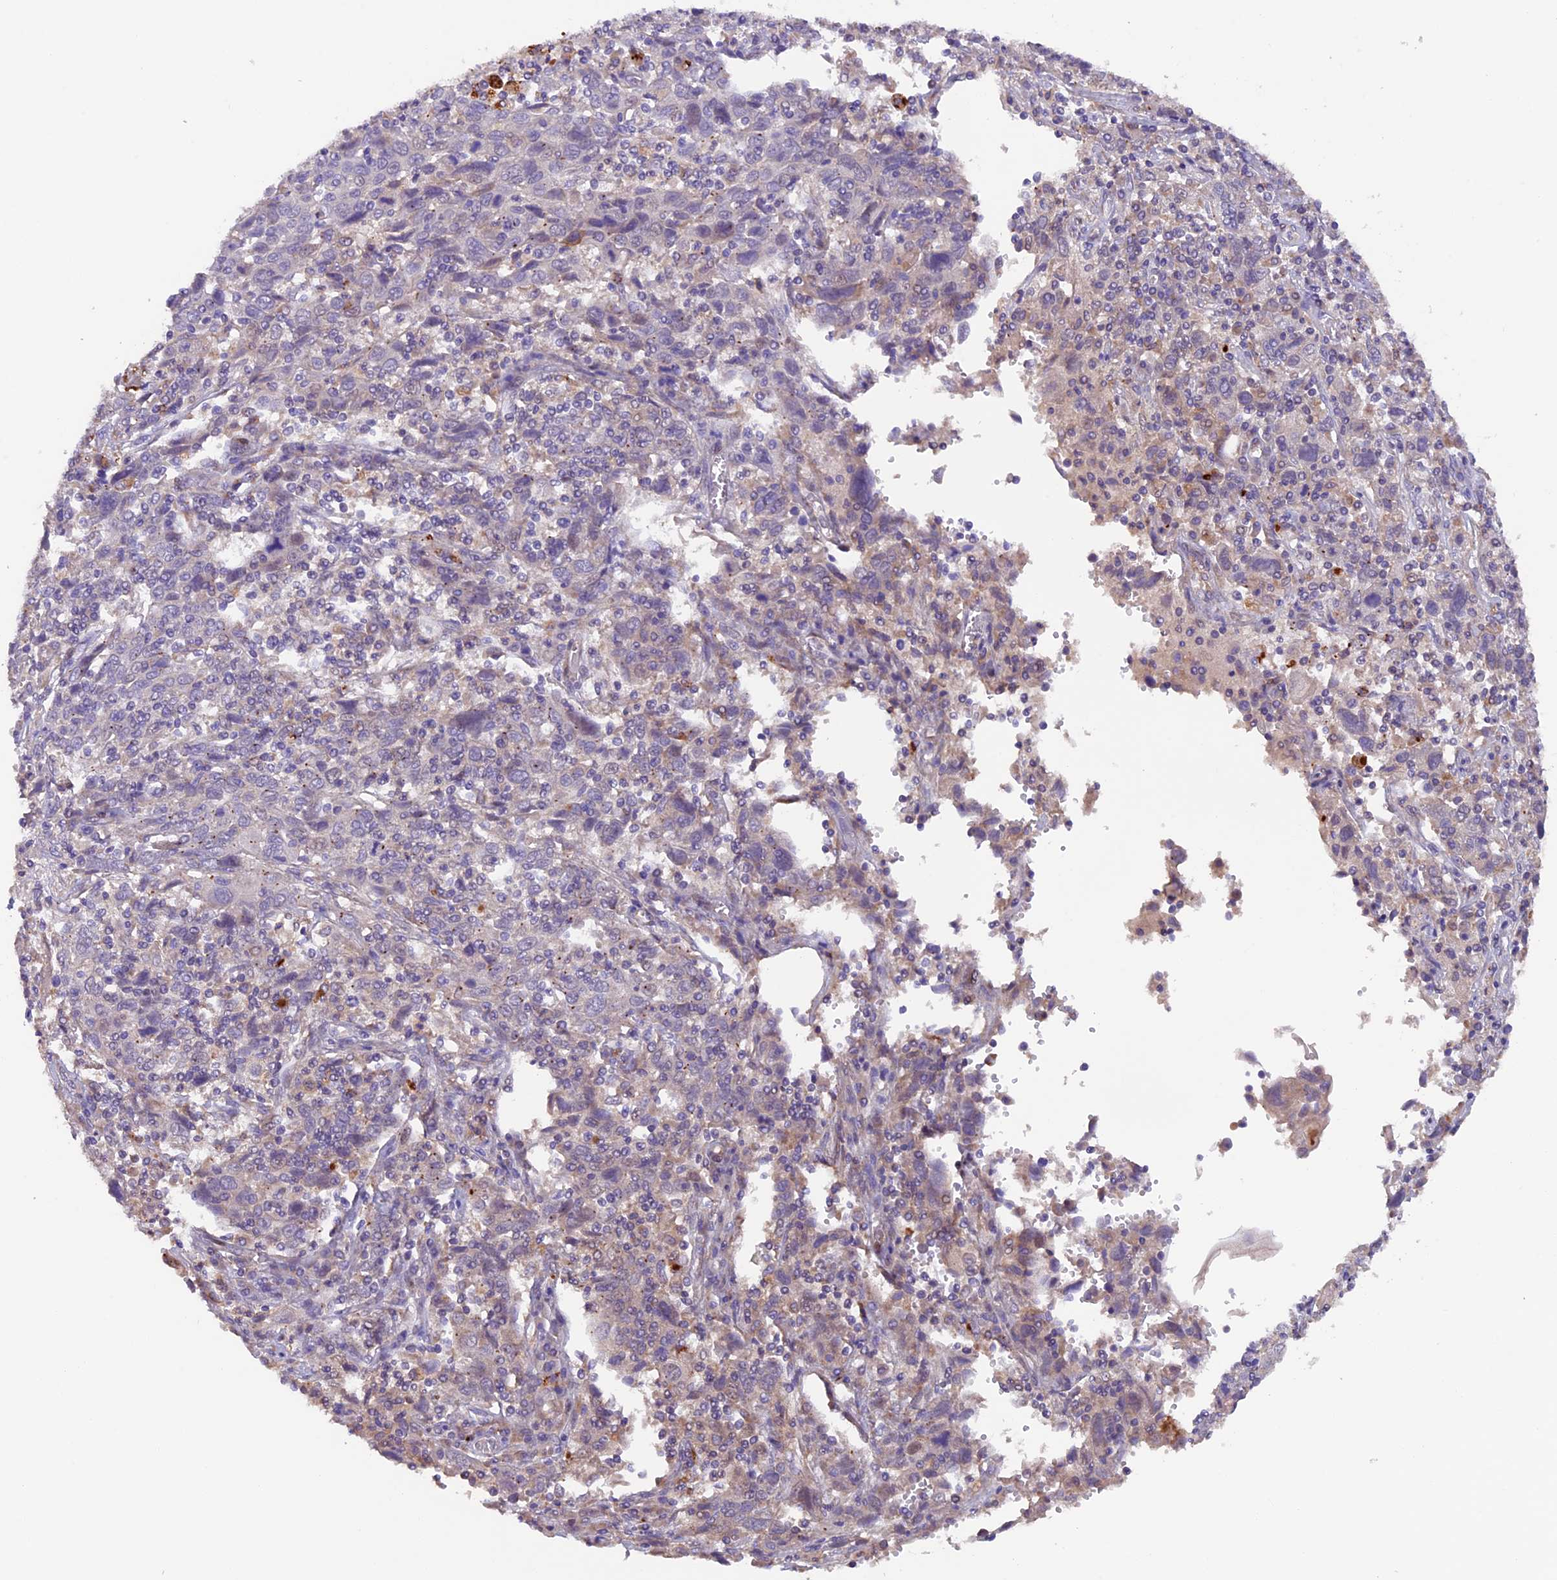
{"staining": {"intensity": "weak", "quantity": "<25%", "location": "cytoplasmic/membranous"}, "tissue": "cervical cancer", "cell_type": "Tumor cells", "image_type": "cancer", "snomed": [{"axis": "morphology", "description": "Squamous cell carcinoma, NOS"}, {"axis": "topography", "description": "Cervix"}], "caption": "Tumor cells are negative for brown protein staining in cervical squamous cell carcinoma.", "gene": "NCK2", "patient": {"sex": "female", "age": 46}}